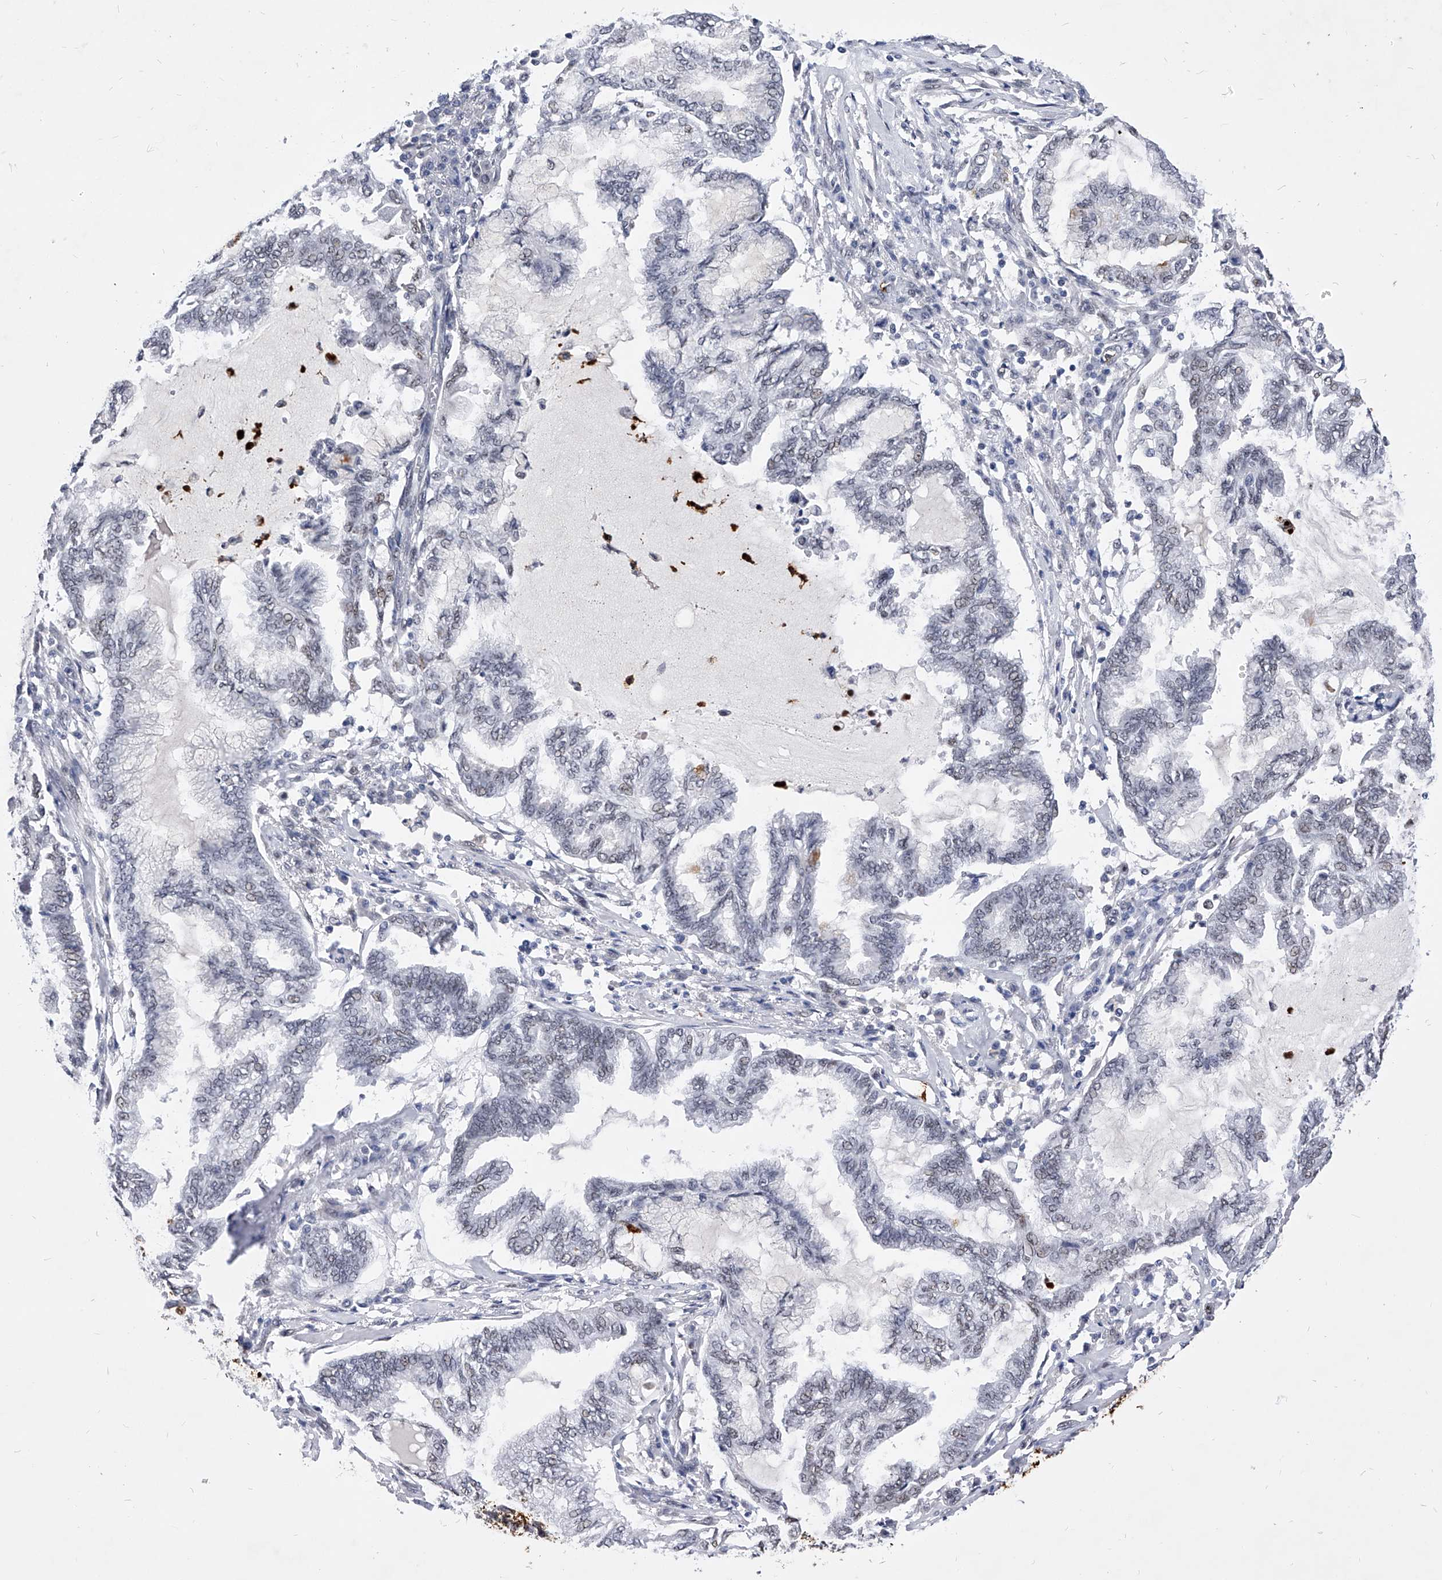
{"staining": {"intensity": "negative", "quantity": "none", "location": "none"}, "tissue": "endometrial cancer", "cell_type": "Tumor cells", "image_type": "cancer", "snomed": [{"axis": "morphology", "description": "Adenocarcinoma, NOS"}, {"axis": "topography", "description": "Endometrium"}], "caption": "Endometrial cancer (adenocarcinoma) was stained to show a protein in brown. There is no significant positivity in tumor cells.", "gene": "TESK2", "patient": {"sex": "female", "age": 86}}